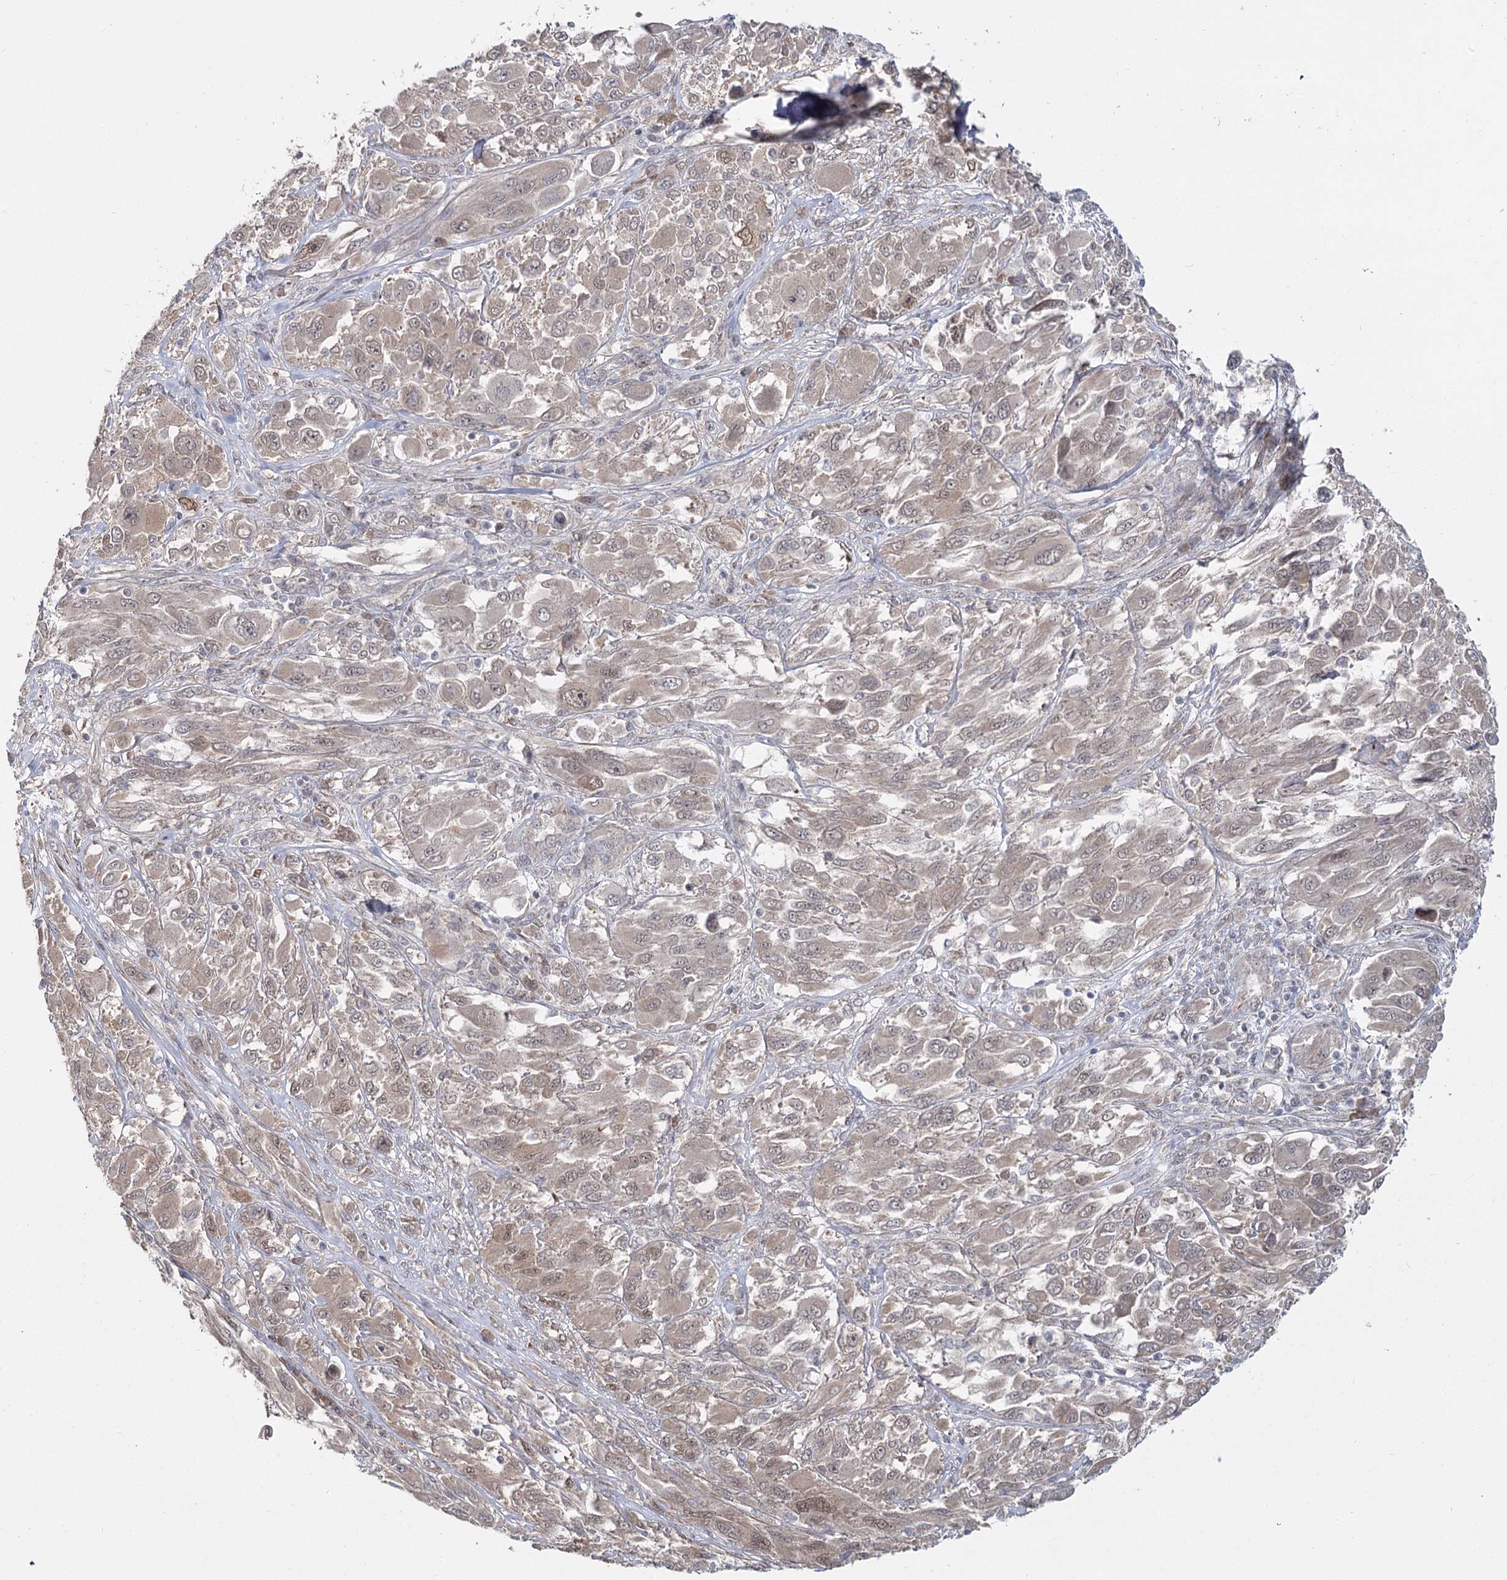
{"staining": {"intensity": "weak", "quantity": "<25%", "location": "nuclear"}, "tissue": "melanoma", "cell_type": "Tumor cells", "image_type": "cancer", "snomed": [{"axis": "morphology", "description": "Malignant melanoma, NOS"}, {"axis": "topography", "description": "Skin"}], "caption": "This is an immunohistochemistry micrograph of malignant melanoma. There is no expression in tumor cells.", "gene": "TBC1D9B", "patient": {"sex": "female", "age": 91}}